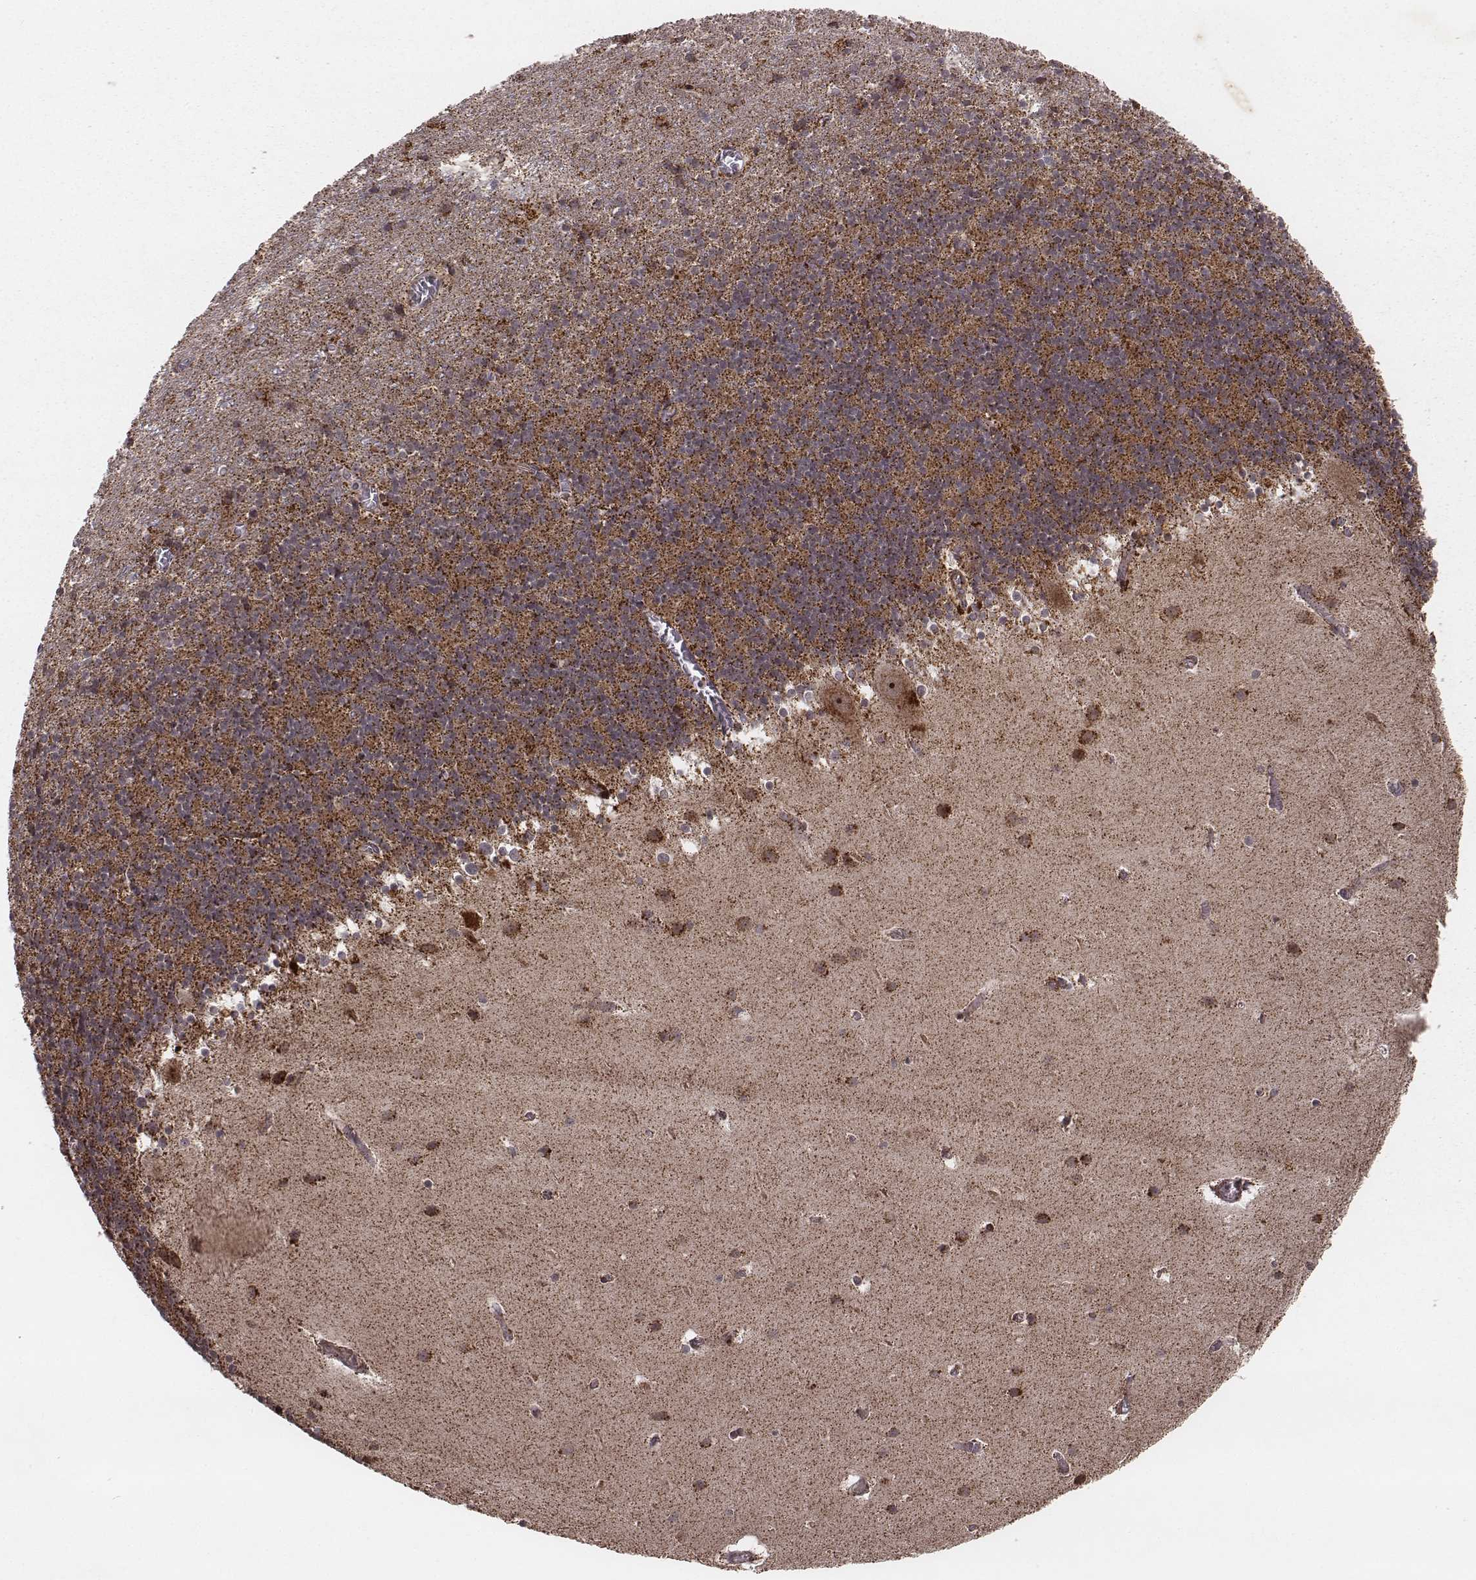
{"staining": {"intensity": "strong", "quantity": ">75%", "location": "cytoplasmic/membranous"}, "tissue": "cerebellum", "cell_type": "Cells in granular layer", "image_type": "normal", "snomed": [{"axis": "morphology", "description": "Normal tissue, NOS"}, {"axis": "topography", "description": "Cerebellum"}], "caption": "This is a micrograph of immunohistochemistry staining of unremarkable cerebellum, which shows strong positivity in the cytoplasmic/membranous of cells in granular layer.", "gene": "ZDHHC21", "patient": {"sex": "male", "age": 70}}